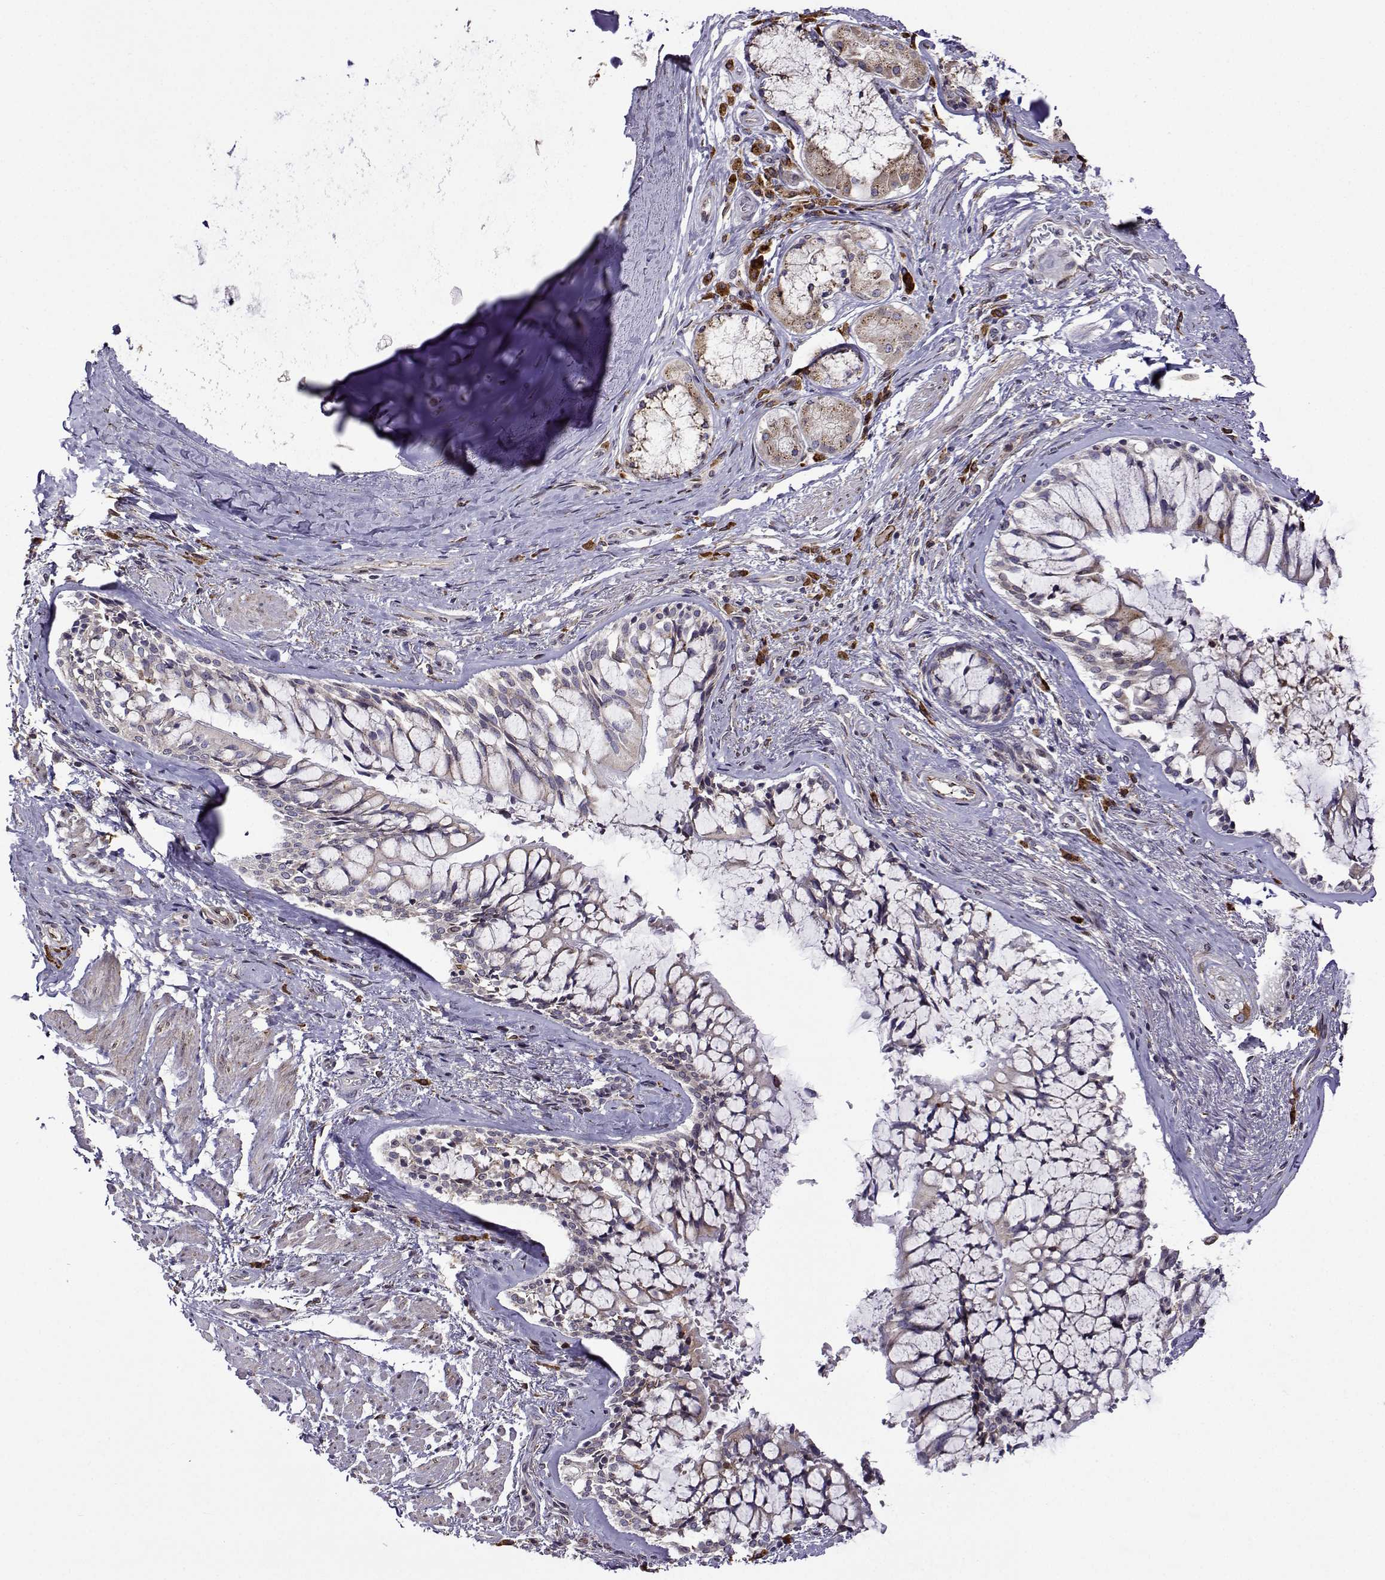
{"staining": {"intensity": "moderate", "quantity": "<25%", "location": "nuclear"}, "tissue": "adipose tissue", "cell_type": "Adipocytes", "image_type": "normal", "snomed": [{"axis": "morphology", "description": "Normal tissue, NOS"}, {"axis": "topography", "description": "Cartilage tissue"}, {"axis": "topography", "description": "Bronchus"}], "caption": "About <25% of adipocytes in normal human adipose tissue demonstrate moderate nuclear protein staining as visualized by brown immunohistochemical staining.", "gene": "PGRMC2", "patient": {"sex": "male", "age": 64}}